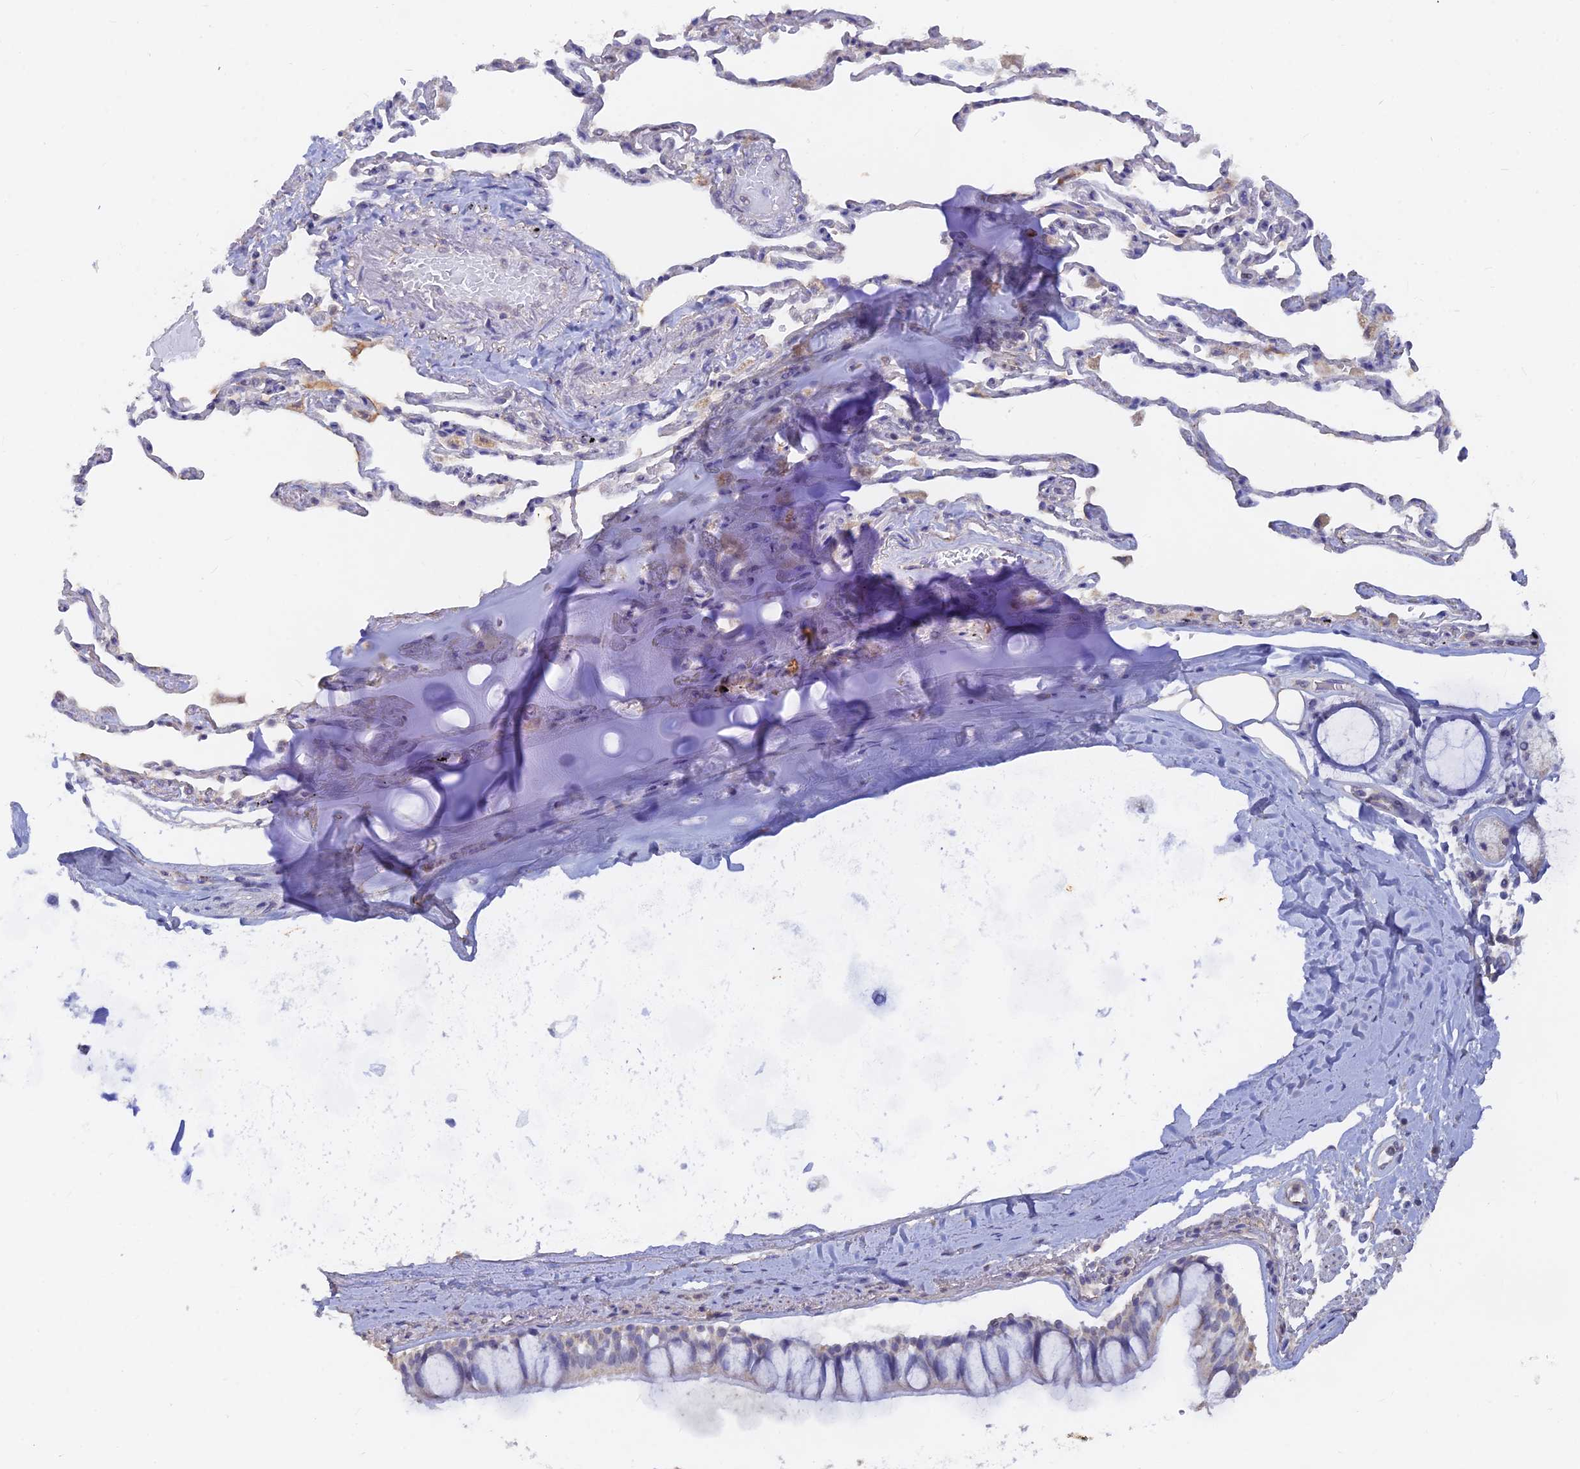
{"staining": {"intensity": "negative", "quantity": "none", "location": "none"}, "tissue": "bronchus", "cell_type": "Respiratory epithelial cells", "image_type": "normal", "snomed": [{"axis": "morphology", "description": "Normal tissue, NOS"}, {"axis": "topography", "description": "Cartilage tissue"}], "caption": "Immunohistochemistry histopathology image of normal bronchus: bronchus stained with DAB reveals no significant protein expression in respiratory epithelial cells. The staining is performed using DAB (3,3'-diaminobenzidine) brown chromogen with nuclei counter-stained in using hematoxylin.", "gene": "LRIF1", "patient": {"sex": "male", "age": 63}}